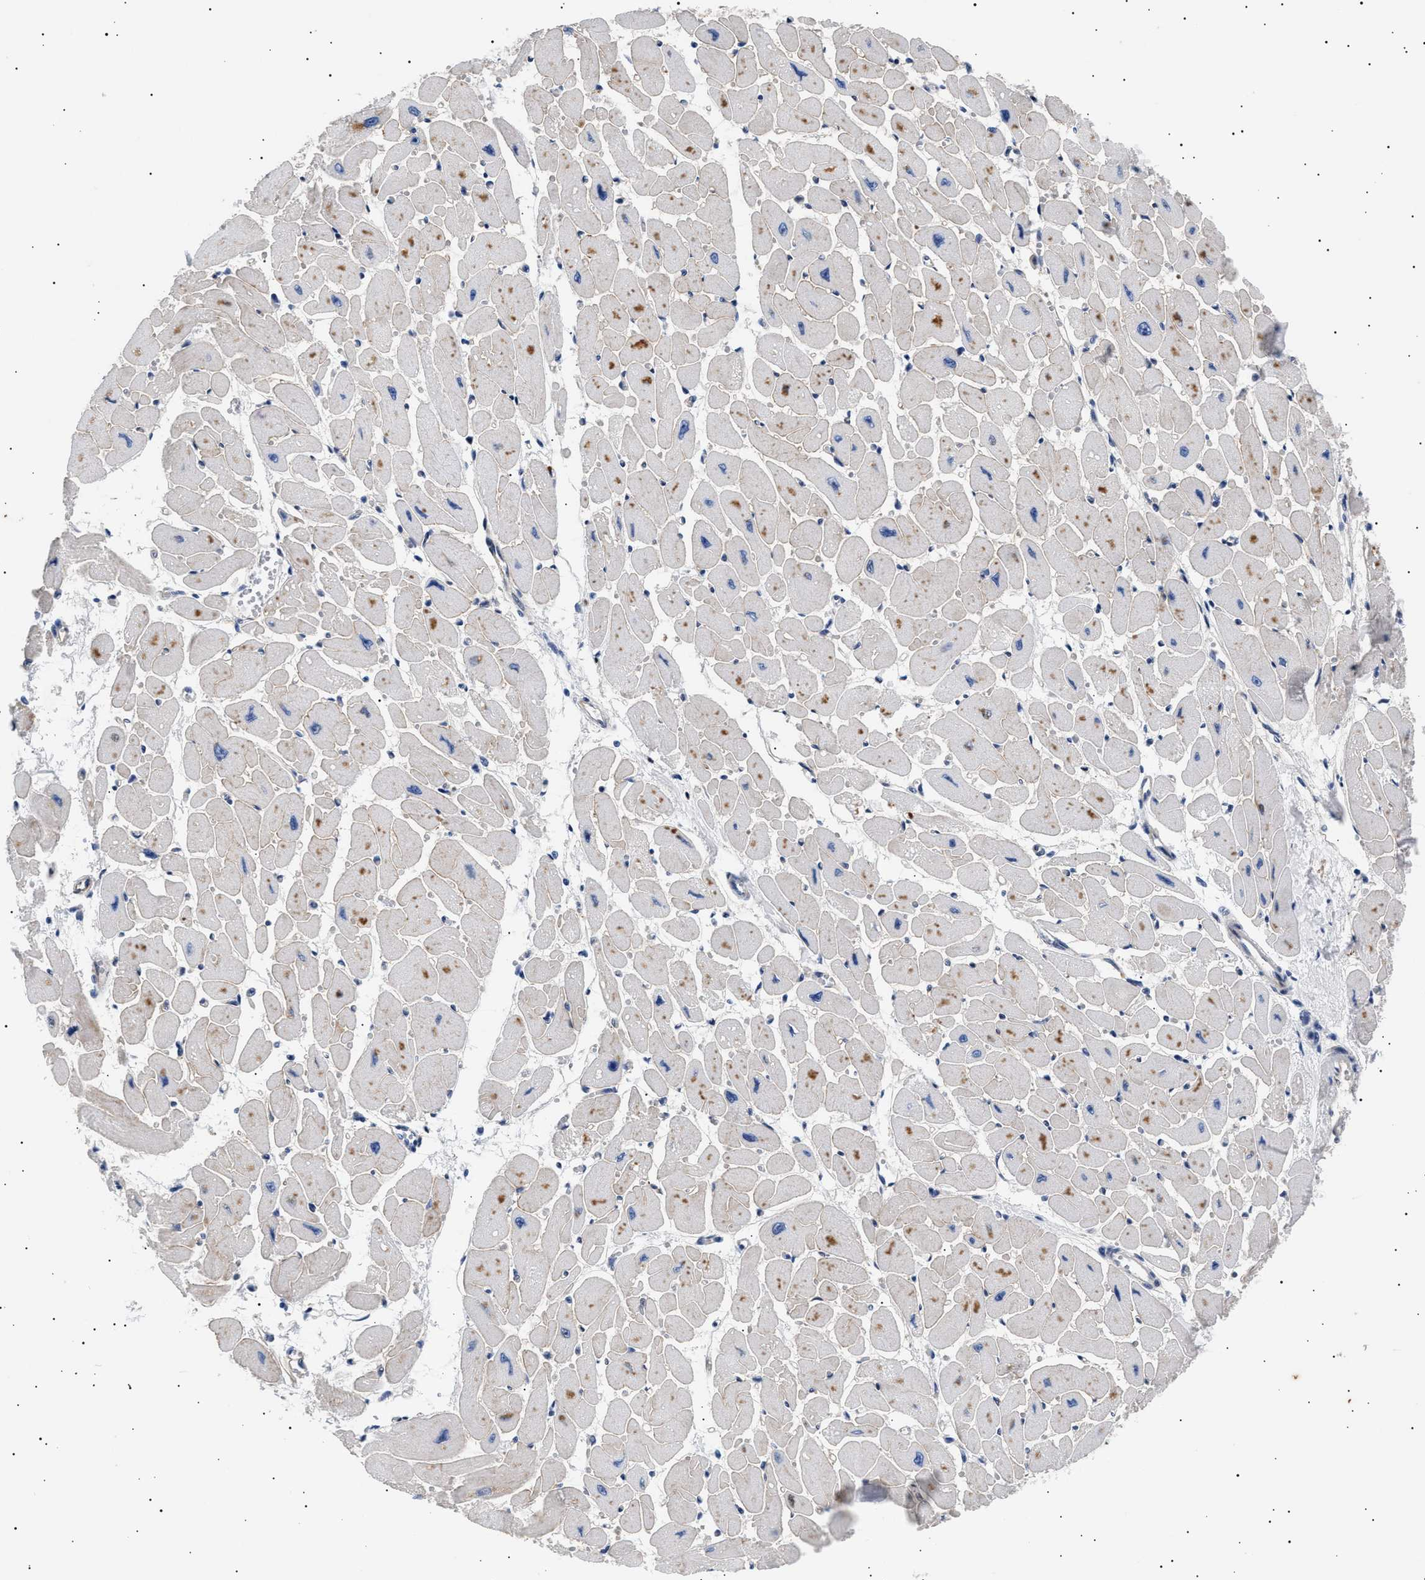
{"staining": {"intensity": "negative", "quantity": "none", "location": "none"}, "tissue": "heart muscle", "cell_type": "Cardiomyocytes", "image_type": "normal", "snomed": [{"axis": "morphology", "description": "Normal tissue, NOS"}, {"axis": "topography", "description": "Heart"}], "caption": "DAB (3,3'-diaminobenzidine) immunohistochemical staining of unremarkable human heart muscle reveals no significant staining in cardiomyocytes. (Stains: DAB (3,3'-diaminobenzidine) immunohistochemistry with hematoxylin counter stain, Microscopy: brightfield microscopy at high magnification).", "gene": "HEMGN", "patient": {"sex": "female", "age": 54}}